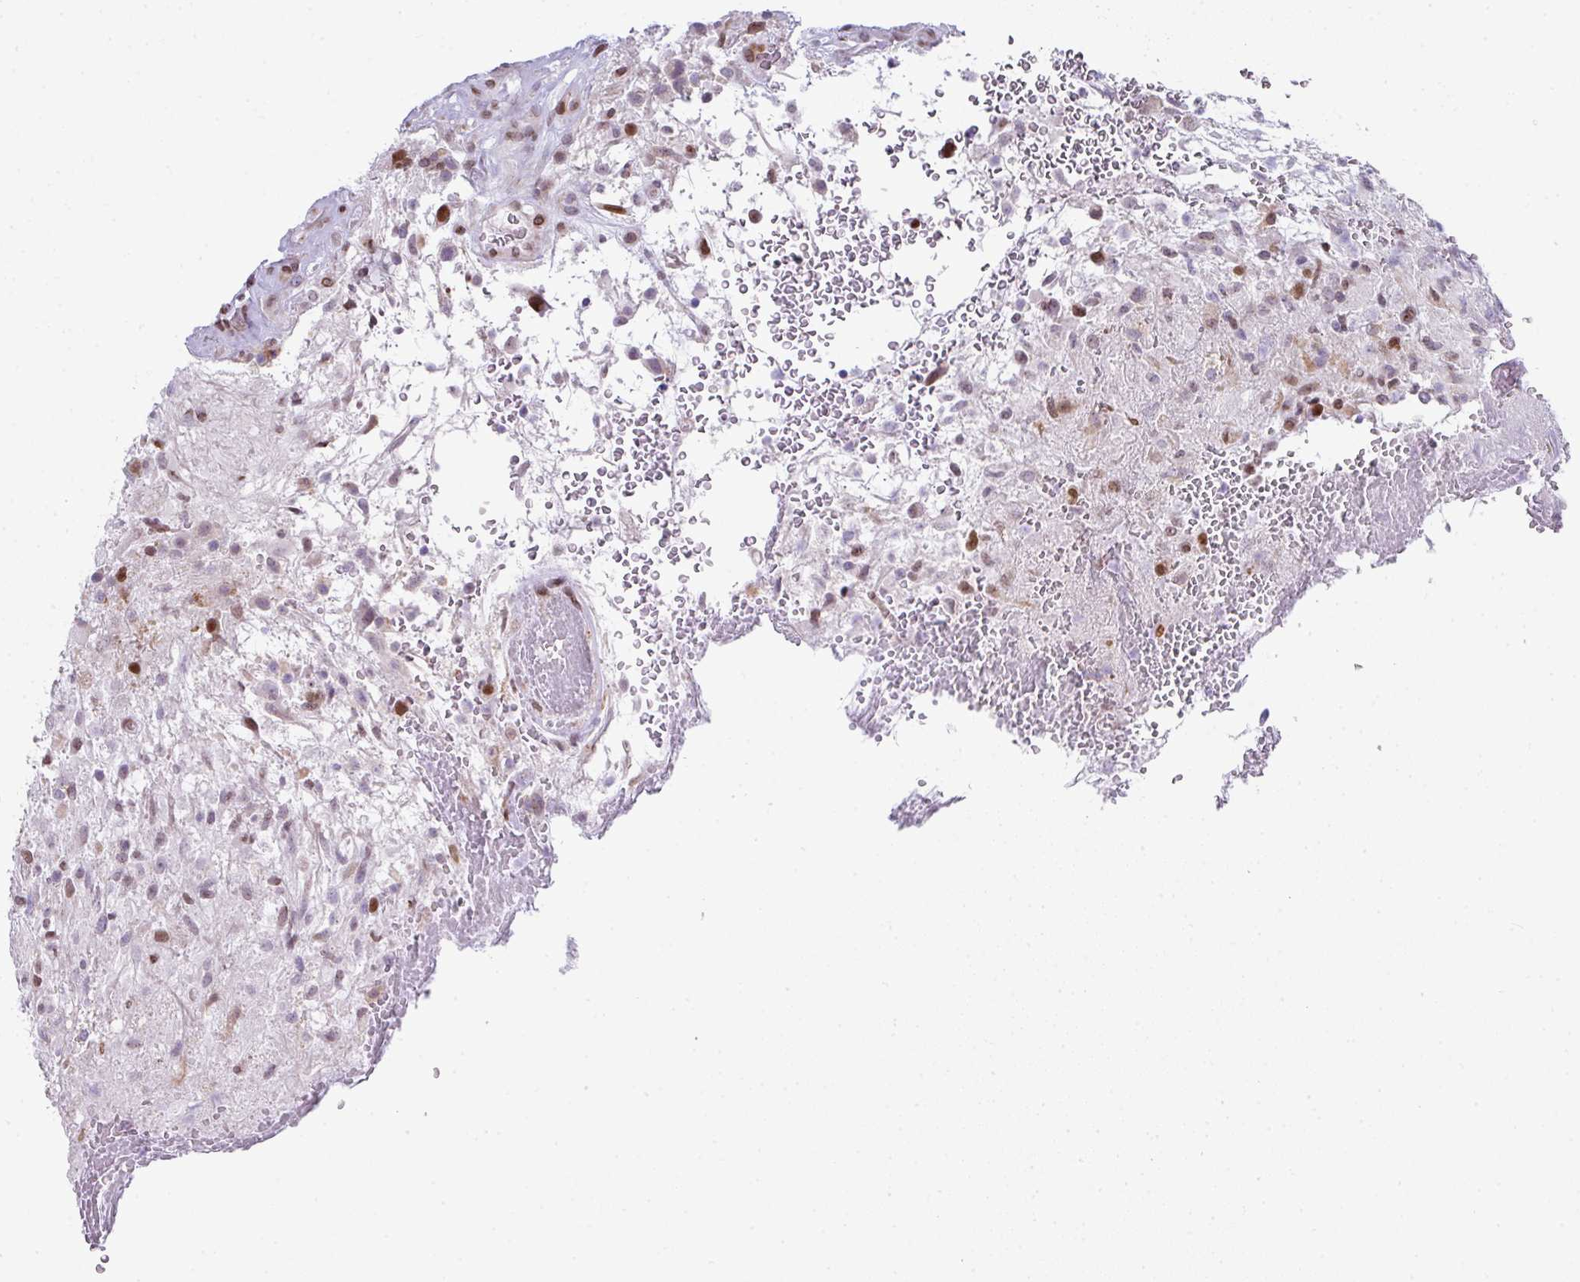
{"staining": {"intensity": "moderate", "quantity": "<25%", "location": "nuclear"}, "tissue": "glioma", "cell_type": "Tumor cells", "image_type": "cancer", "snomed": [{"axis": "morphology", "description": "Glioma, malignant, High grade"}, {"axis": "topography", "description": "Brain"}], "caption": "A brown stain labels moderate nuclear expression of a protein in glioma tumor cells.", "gene": "PLK1", "patient": {"sex": "male", "age": 56}}